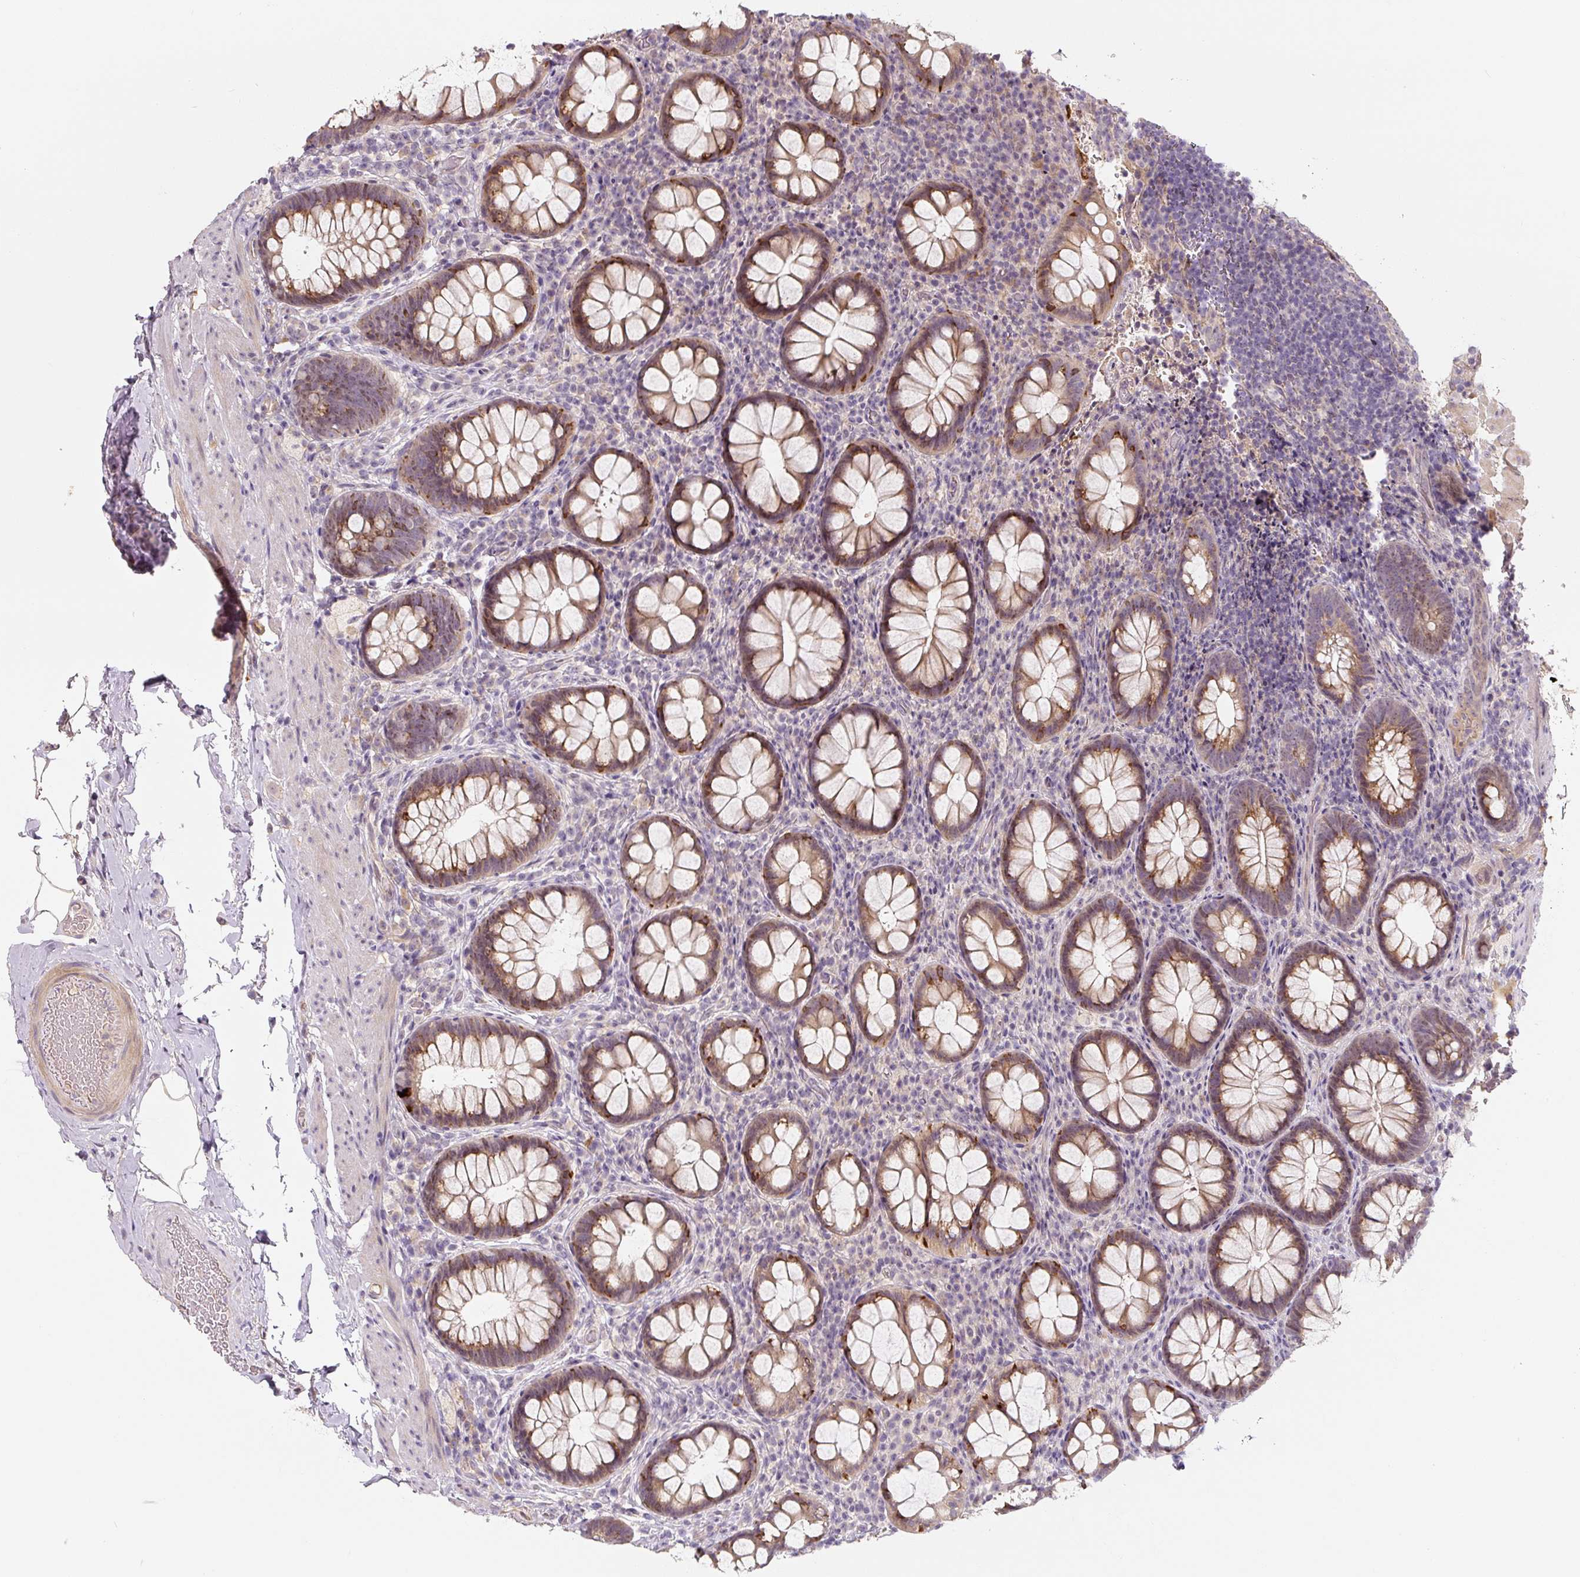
{"staining": {"intensity": "moderate", "quantity": ">75%", "location": "cytoplasmic/membranous"}, "tissue": "rectum", "cell_type": "Glandular cells", "image_type": "normal", "snomed": [{"axis": "morphology", "description": "Normal tissue, NOS"}, {"axis": "topography", "description": "Rectum"}], "caption": "Human rectum stained with a brown dye displays moderate cytoplasmic/membranous positive positivity in approximately >75% of glandular cells.", "gene": "PWWP3B", "patient": {"sex": "female", "age": 69}}